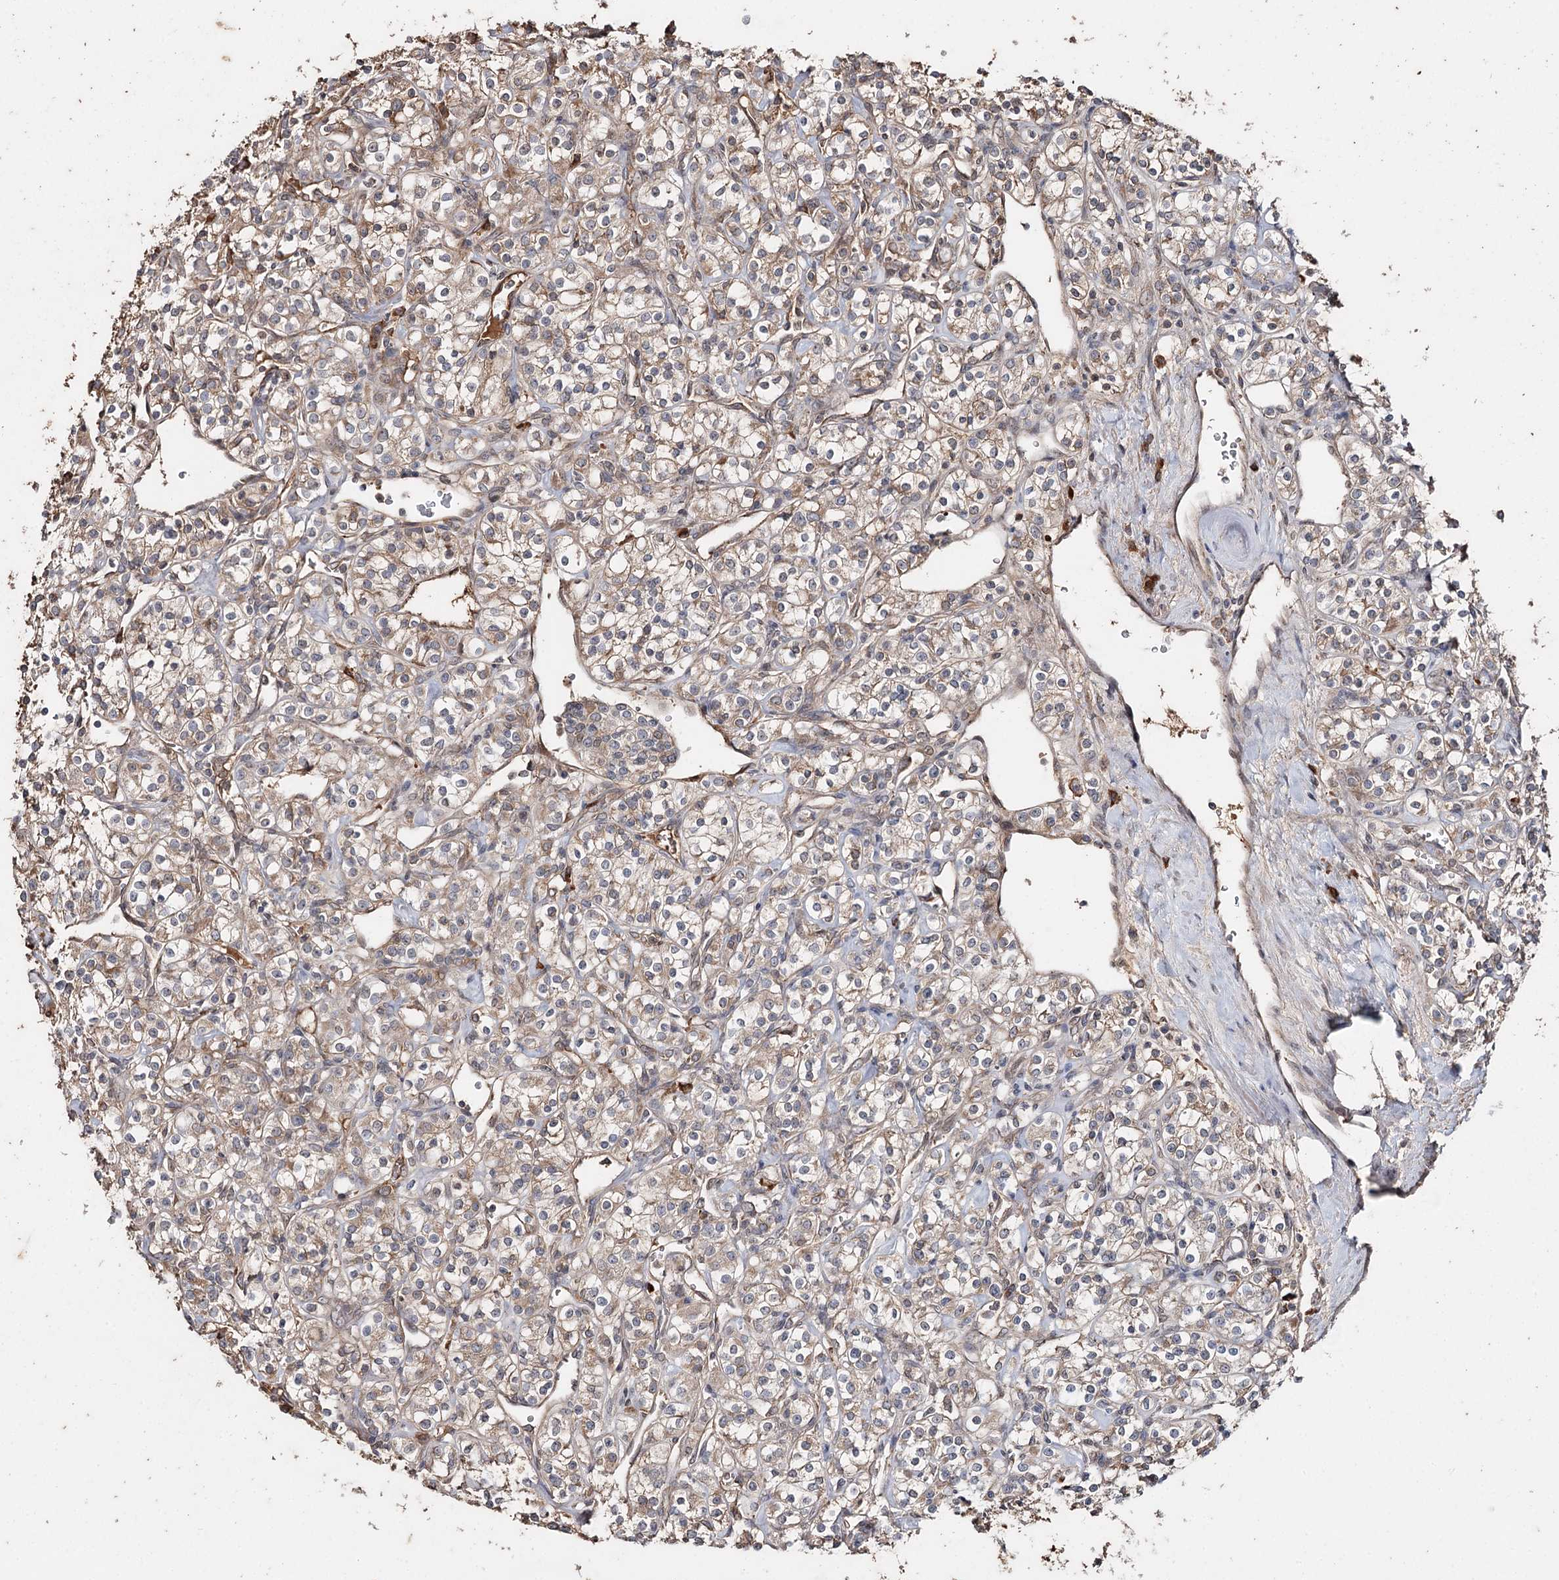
{"staining": {"intensity": "weak", "quantity": ">75%", "location": "cytoplasmic/membranous"}, "tissue": "renal cancer", "cell_type": "Tumor cells", "image_type": "cancer", "snomed": [{"axis": "morphology", "description": "Adenocarcinoma, NOS"}, {"axis": "topography", "description": "Kidney"}], "caption": "Protein staining of adenocarcinoma (renal) tissue demonstrates weak cytoplasmic/membranous expression in approximately >75% of tumor cells.", "gene": "SYVN1", "patient": {"sex": "male", "age": 77}}